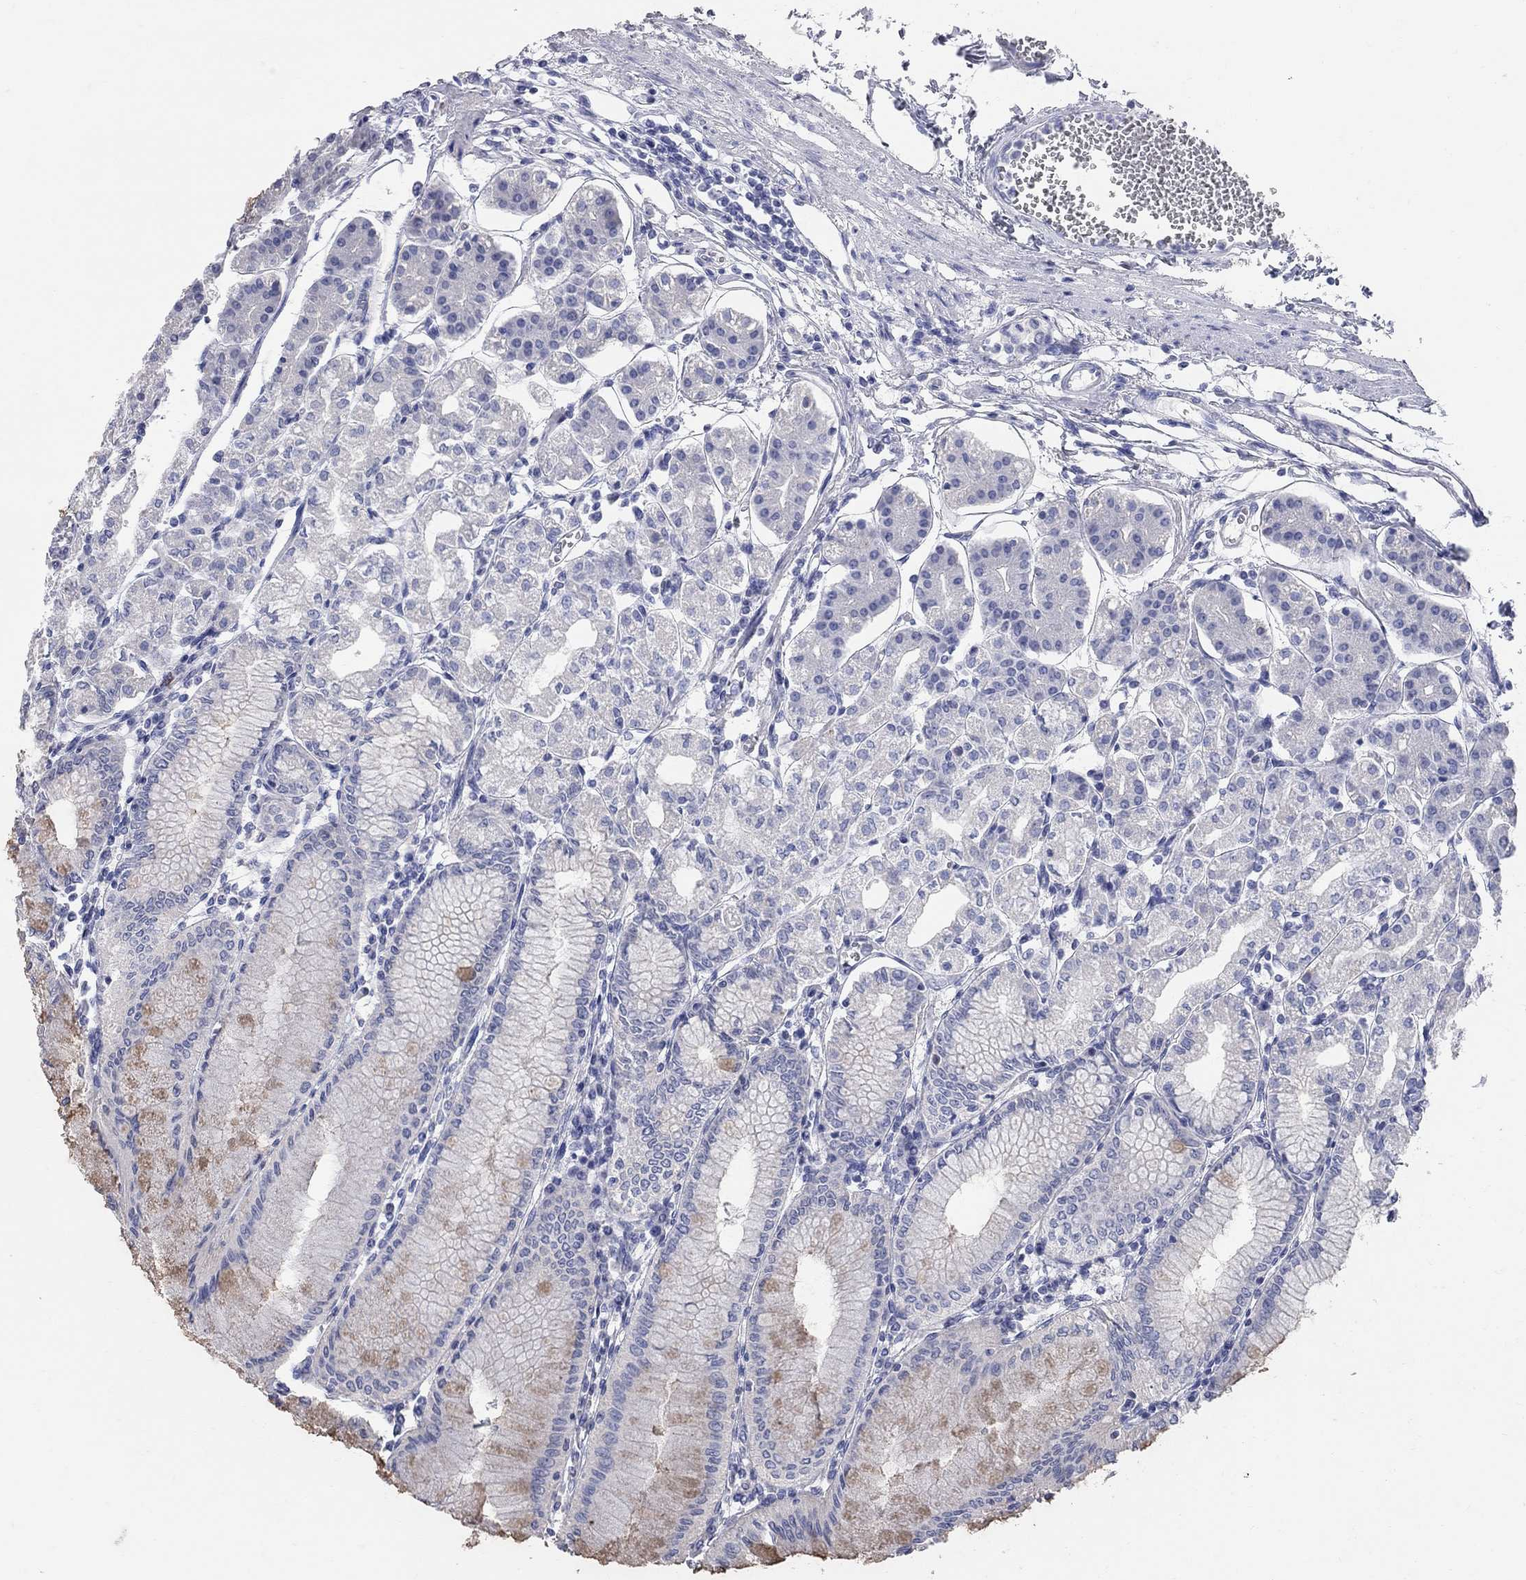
{"staining": {"intensity": "negative", "quantity": "none", "location": "none"}, "tissue": "stomach", "cell_type": "Glandular cells", "image_type": "normal", "snomed": [{"axis": "morphology", "description": "Normal tissue, NOS"}, {"axis": "topography", "description": "Skeletal muscle"}, {"axis": "topography", "description": "Stomach"}], "caption": "The micrograph displays no staining of glandular cells in normal stomach. The staining is performed using DAB brown chromogen with nuclei counter-stained in using hematoxylin.", "gene": "AOX1", "patient": {"sex": "female", "age": 57}}